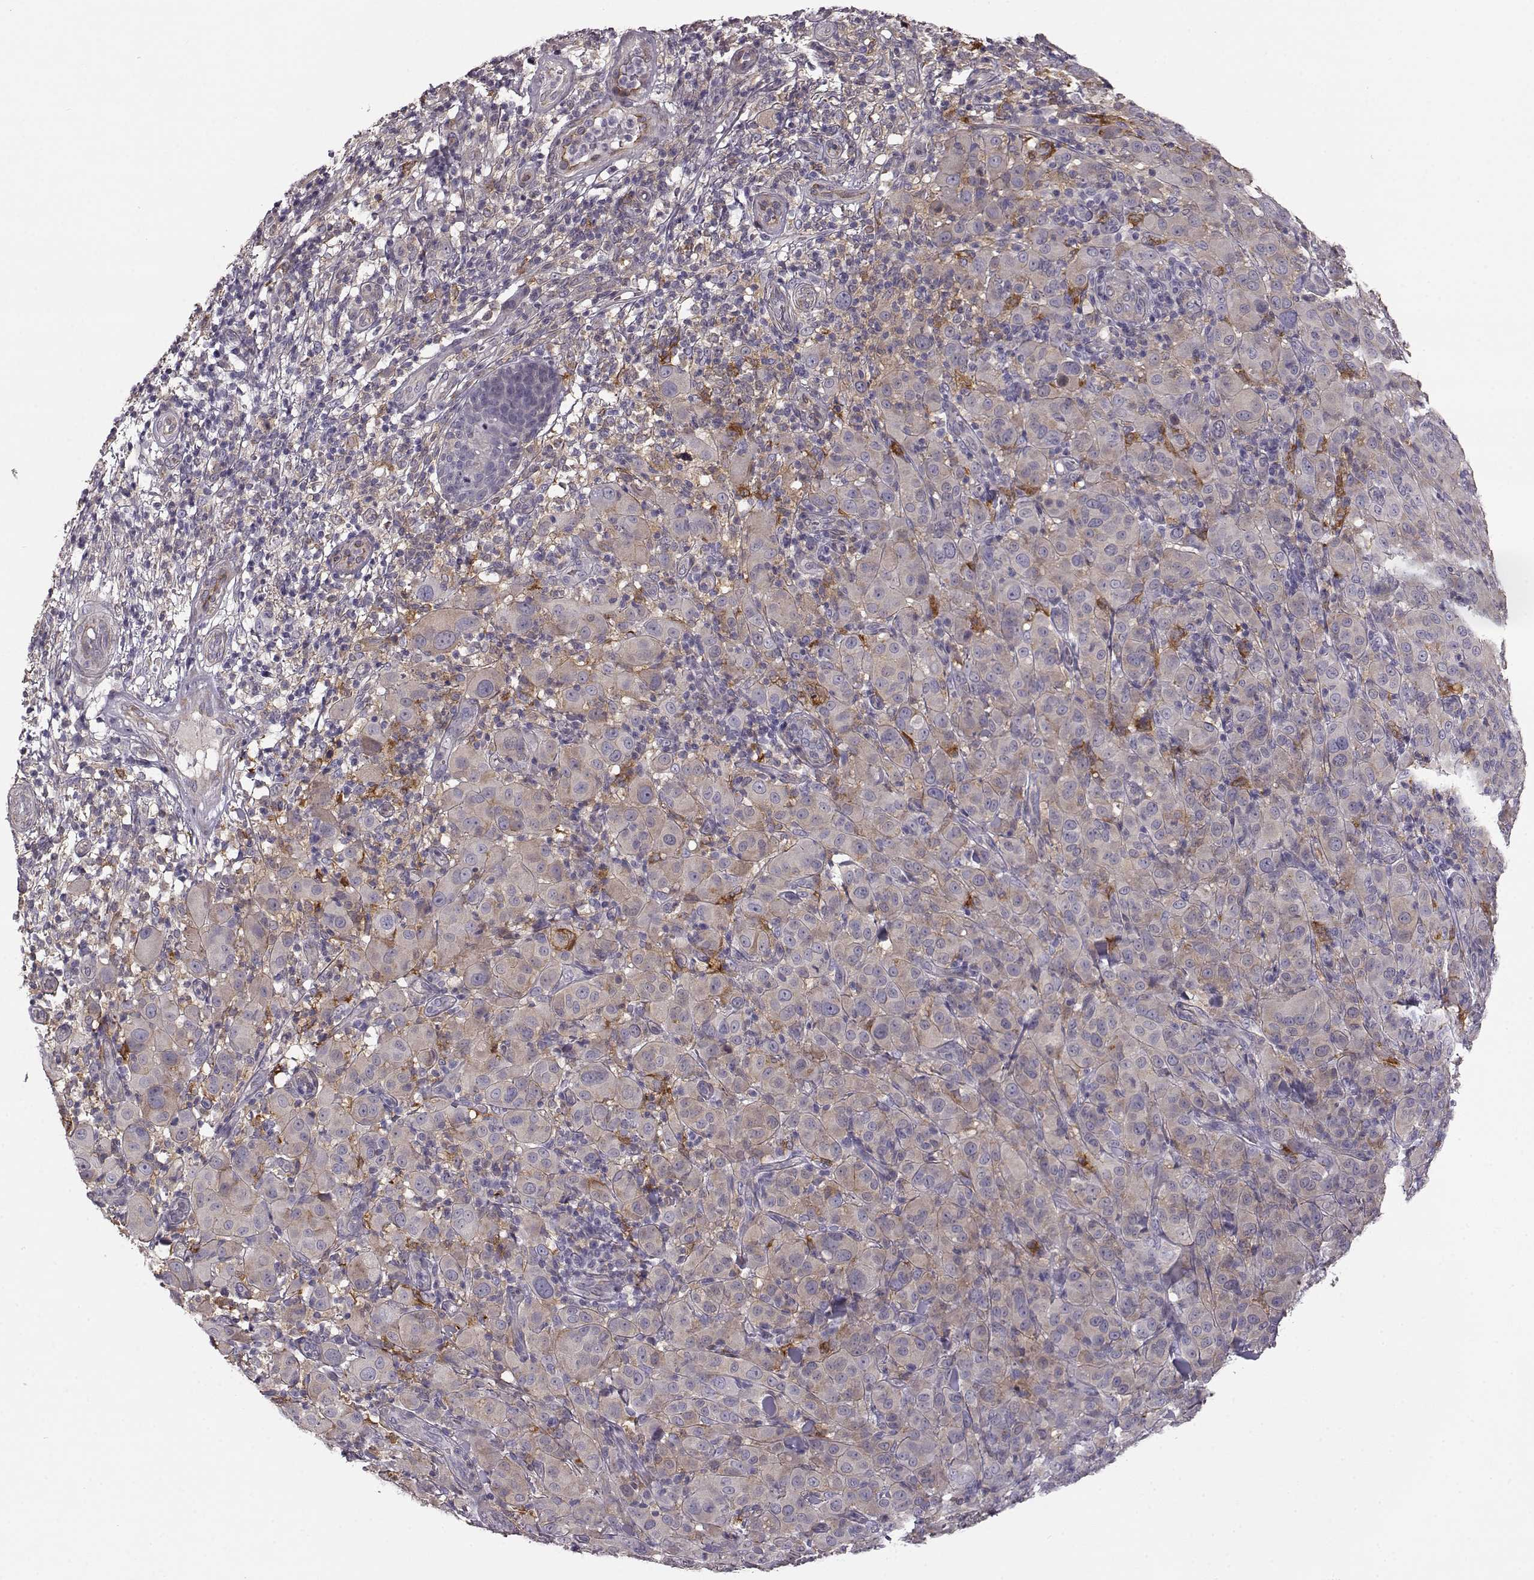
{"staining": {"intensity": "weak", "quantity": ">75%", "location": "cytoplasmic/membranous"}, "tissue": "melanoma", "cell_type": "Tumor cells", "image_type": "cancer", "snomed": [{"axis": "morphology", "description": "Malignant melanoma, NOS"}, {"axis": "topography", "description": "Skin"}], "caption": "A high-resolution histopathology image shows IHC staining of malignant melanoma, which reveals weak cytoplasmic/membranous expression in approximately >75% of tumor cells. The protein of interest is stained brown, and the nuclei are stained in blue (DAB IHC with brightfield microscopy, high magnification).", "gene": "GPR50", "patient": {"sex": "female", "age": 87}}